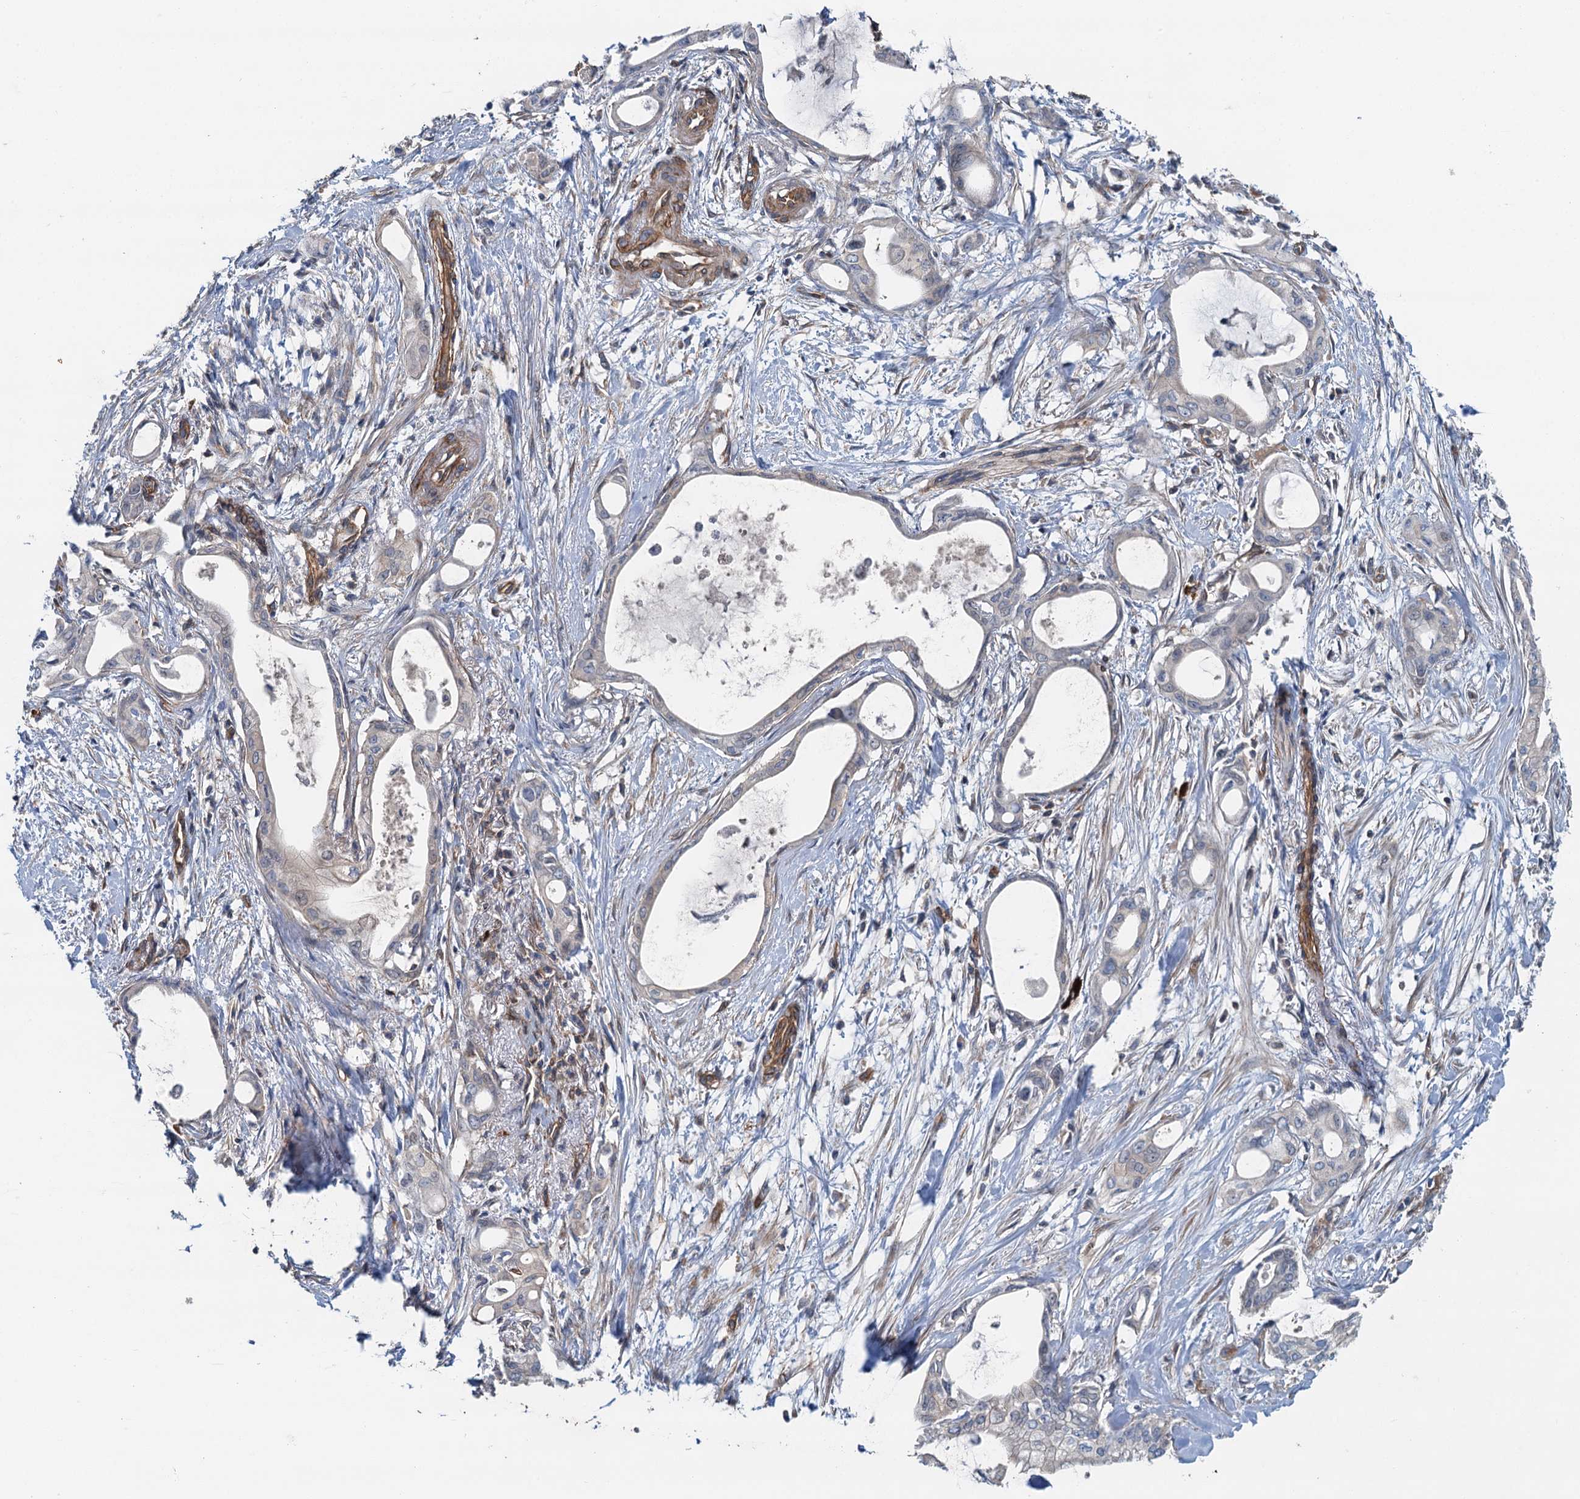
{"staining": {"intensity": "negative", "quantity": "none", "location": "none"}, "tissue": "pancreatic cancer", "cell_type": "Tumor cells", "image_type": "cancer", "snomed": [{"axis": "morphology", "description": "Adenocarcinoma, NOS"}, {"axis": "topography", "description": "Pancreas"}], "caption": "Adenocarcinoma (pancreatic) stained for a protein using immunohistochemistry exhibits no positivity tumor cells.", "gene": "ROGDI", "patient": {"sex": "male", "age": 72}}